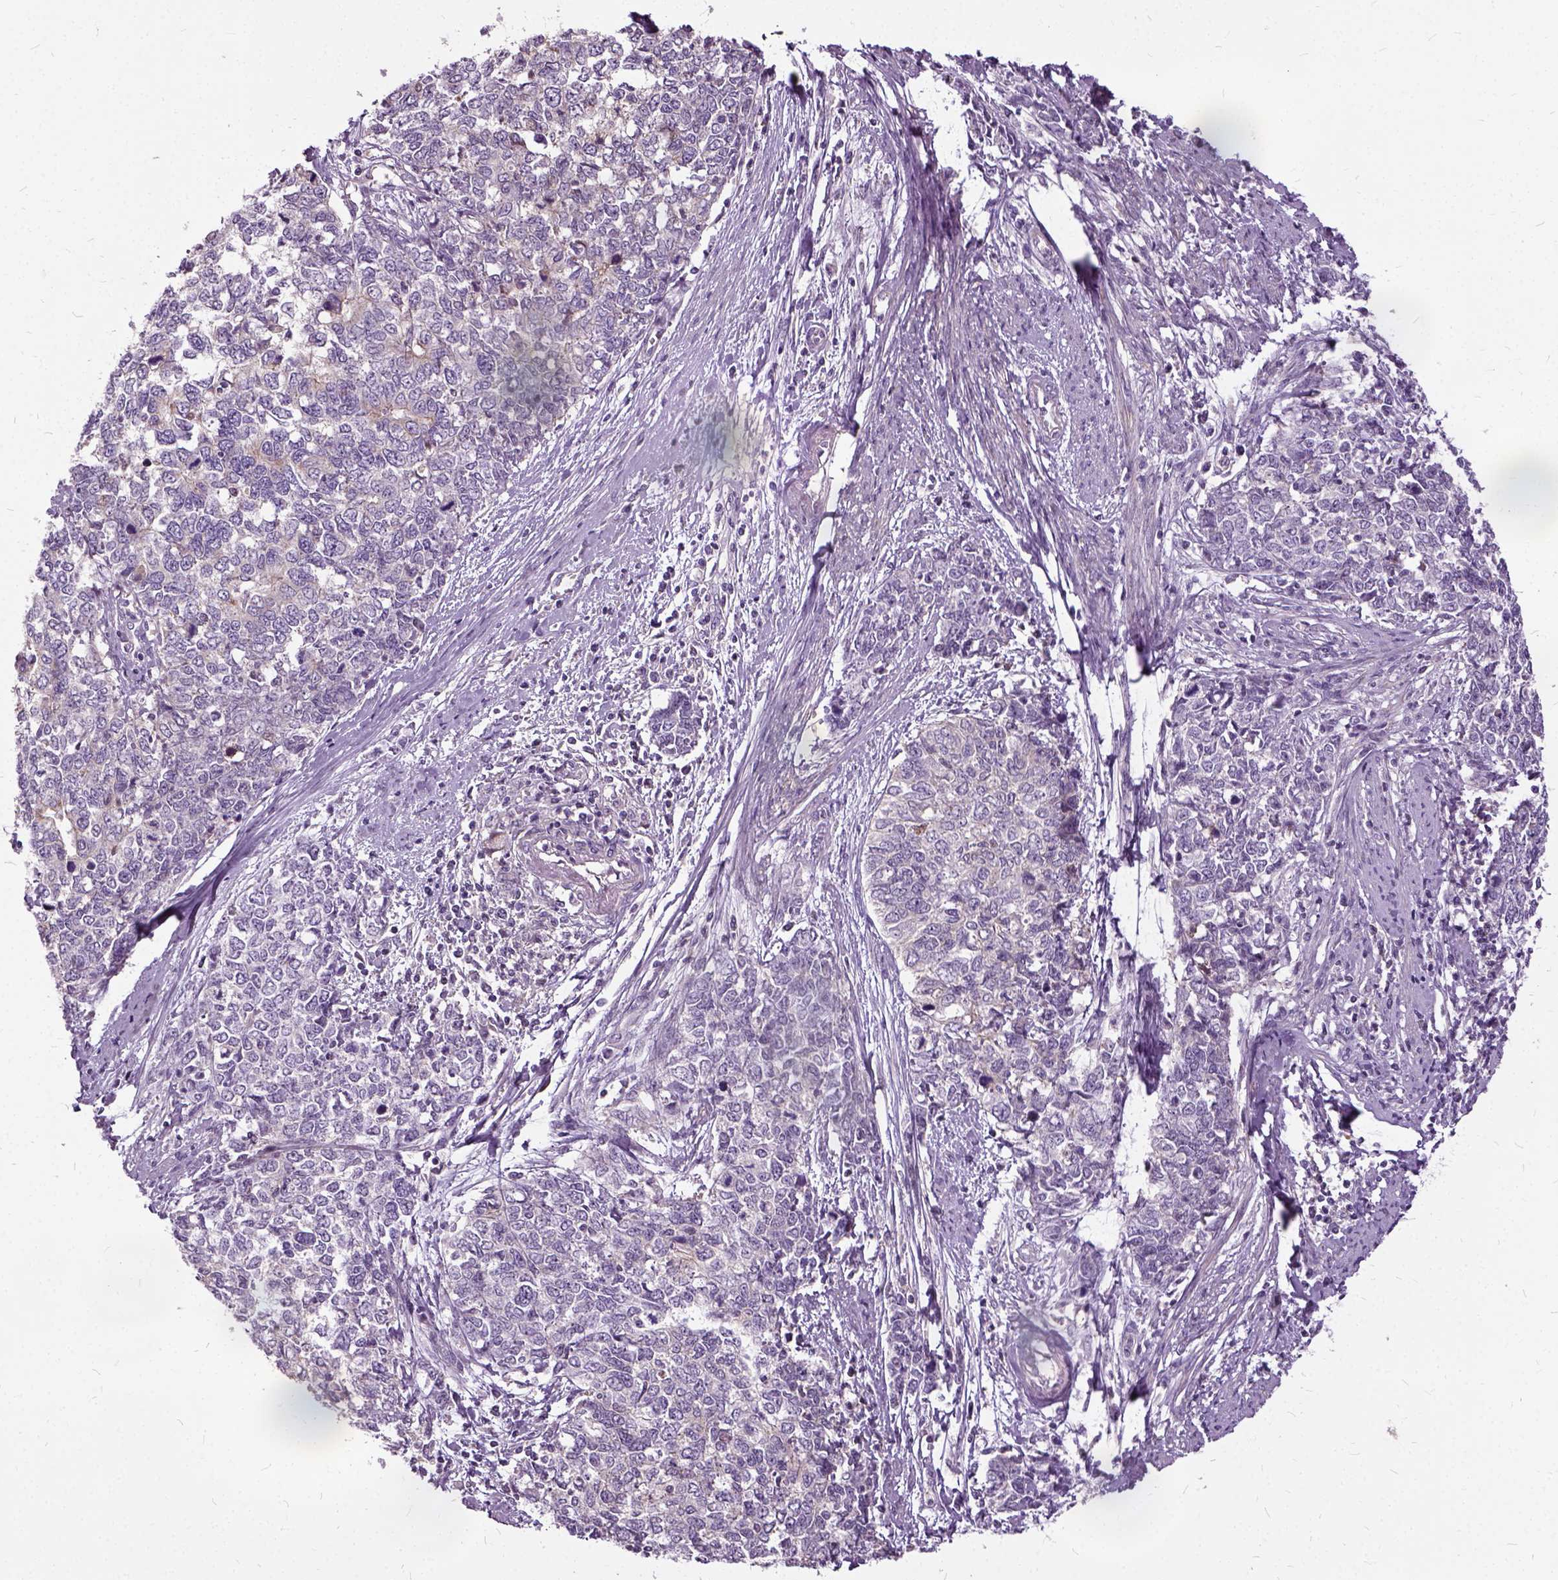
{"staining": {"intensity": "negative", "quantity": "none", "location": "none"}, "tissue": "cervical cancer", "cell_type": "Tumor cells", "image_type": "cancer", "snomed": [{"axis": "morphology", "description": "Adenocarcinoma, NOS"}, {"axis": "topography", "description": "Cervix"}], "caption": "Protein analysis of cervical adenocarcinoma exhibits no significant expression in tumor cells. The staining was performed using DAB (3,3'-diaminobenzidine) to visualize the protein expression in brown, while the nuclei were stained in blue with hematoxylin (Magnification: 20x).", "gene": "ILRUN", "patient": {"sex": "female", "age": 63}}